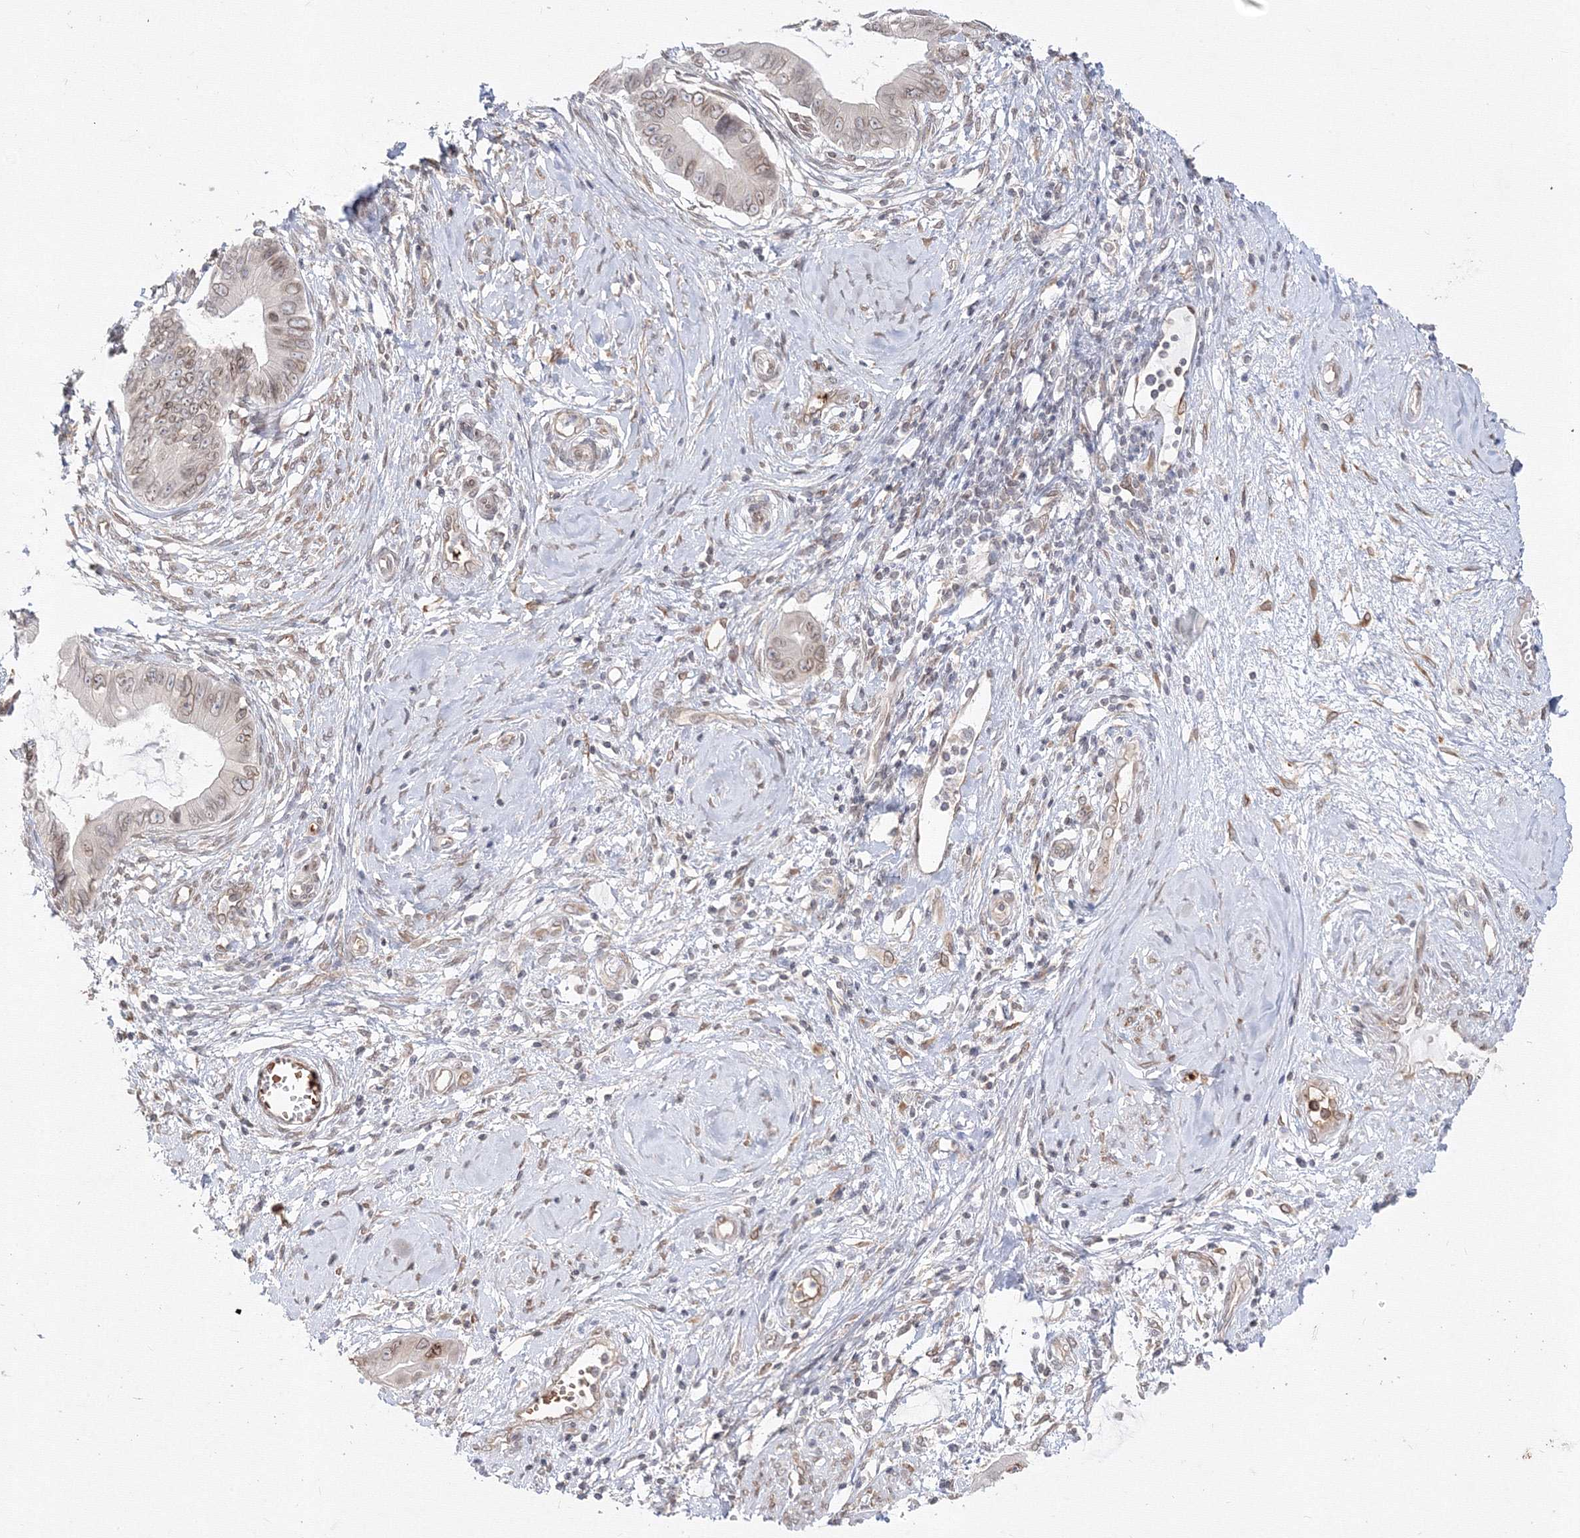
{"staining": {"intensity": "weak", "quantity": ">75%", "location": "cytoplasmic/membranous,nuclear"}, "tissue": "cervical cancer", "cell_type": "Tumor cells", "image_type": "cancer", "snomed": [{"axis": "morphology", "description": "Adenocarcinoma, NOS"}, {"axis": "topography", "description": "Cervix"}], "caption": "A brown stain shows weak cytoplasmic/membranous and nuclear staining of a protein in cervical cancer tumor cells.", "gene": "DNAJB2", "patient": {"sex": "female", "age": 44}}